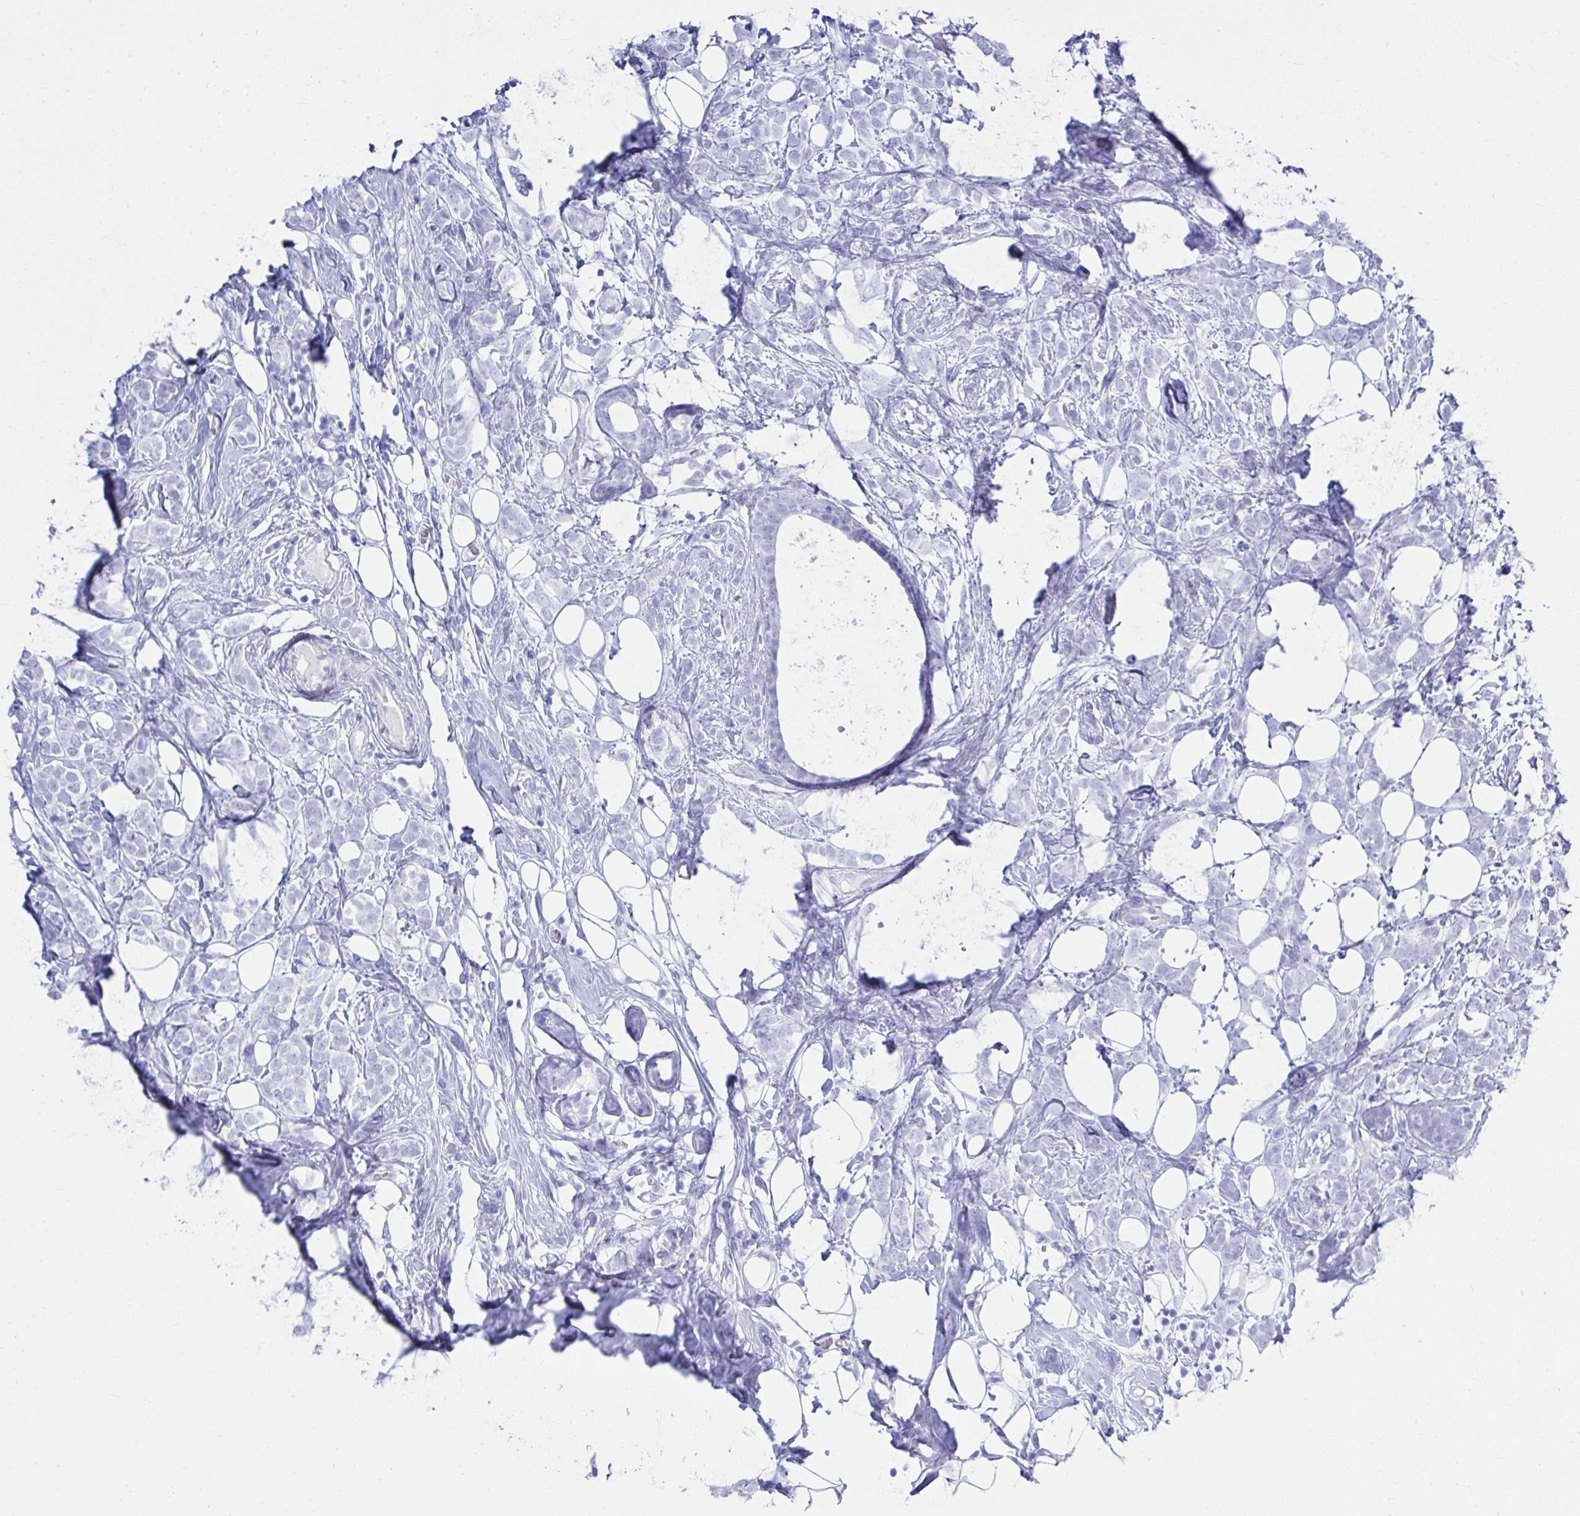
{"staining": {"intensity": "negative", "quantity": "none", "location": "none"}, "tissue": "breast cancer", "cell_type": "Tumor cells", "image_type": "cancer", "snomed": [{"axis": "morphology", "description": "Lobular carcinoma"}, {"axis": "topography", "description": "Breast"}], "caption": "Image shows no protein expression in tumor cells of breast cancer tissue. (DAB (3,3'-diaminobenzidine) IHC visualized using brightfield microscopy, high magnification).", "gene": "ATP4B", "patient": {"sex": "female", "age": 49}}